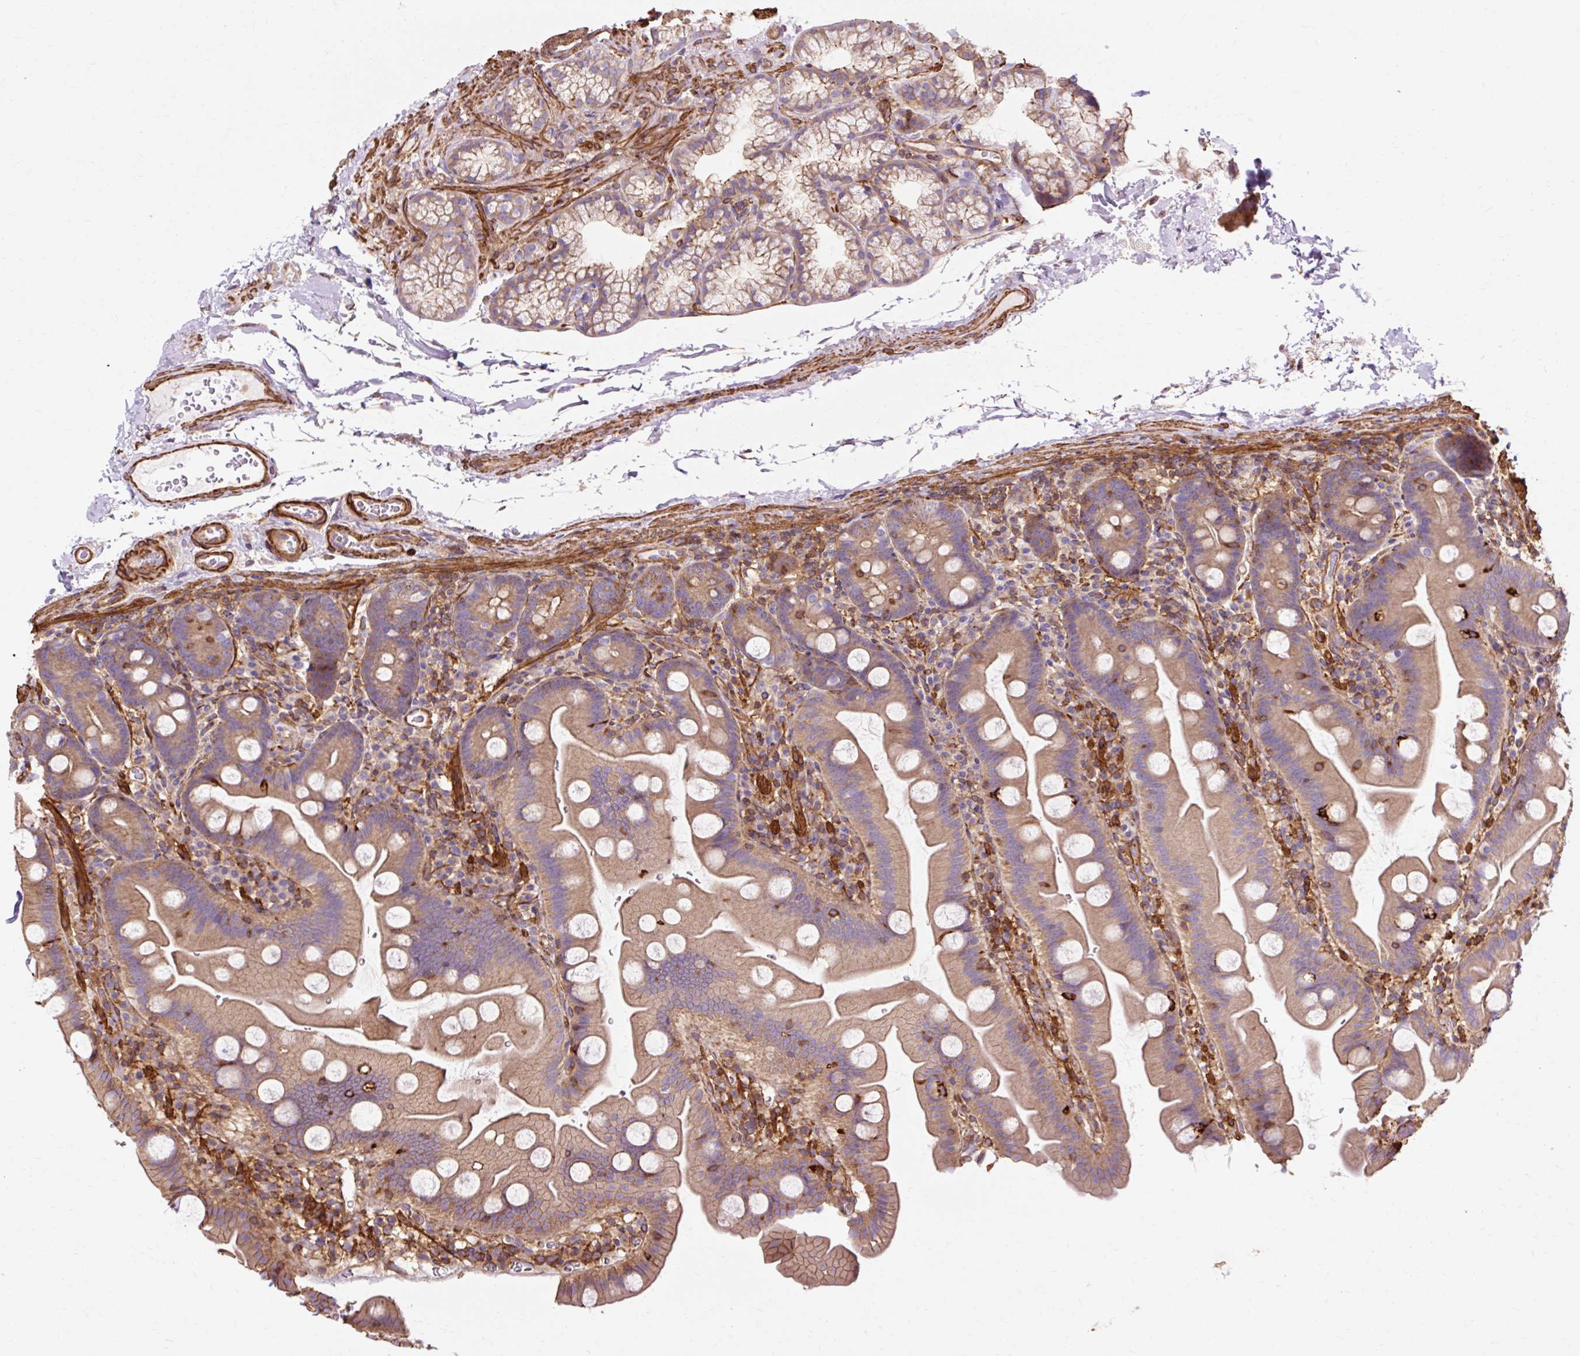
{"staining": {"intensity": "moderate", "quantity": "<25%", "location": "cytoplasmic/membranous"}, "tissue": "small intestine", "cell_type": "Glandular cells", "image_type": "normal", "snomed": [{"axis": "morphology", "description": "Normal tissue, NOS"}, {"axis": "topography", "description": "Small intestine"}], "caption": "Normal small intestine was stained to show a protein in brown. There is low levels of moderate cytoplasmic/membranous positivity in approximately <25% of glandular cells.", "gene": "TBC1D2B", "patient": {"sex": "female", "age": 68}}